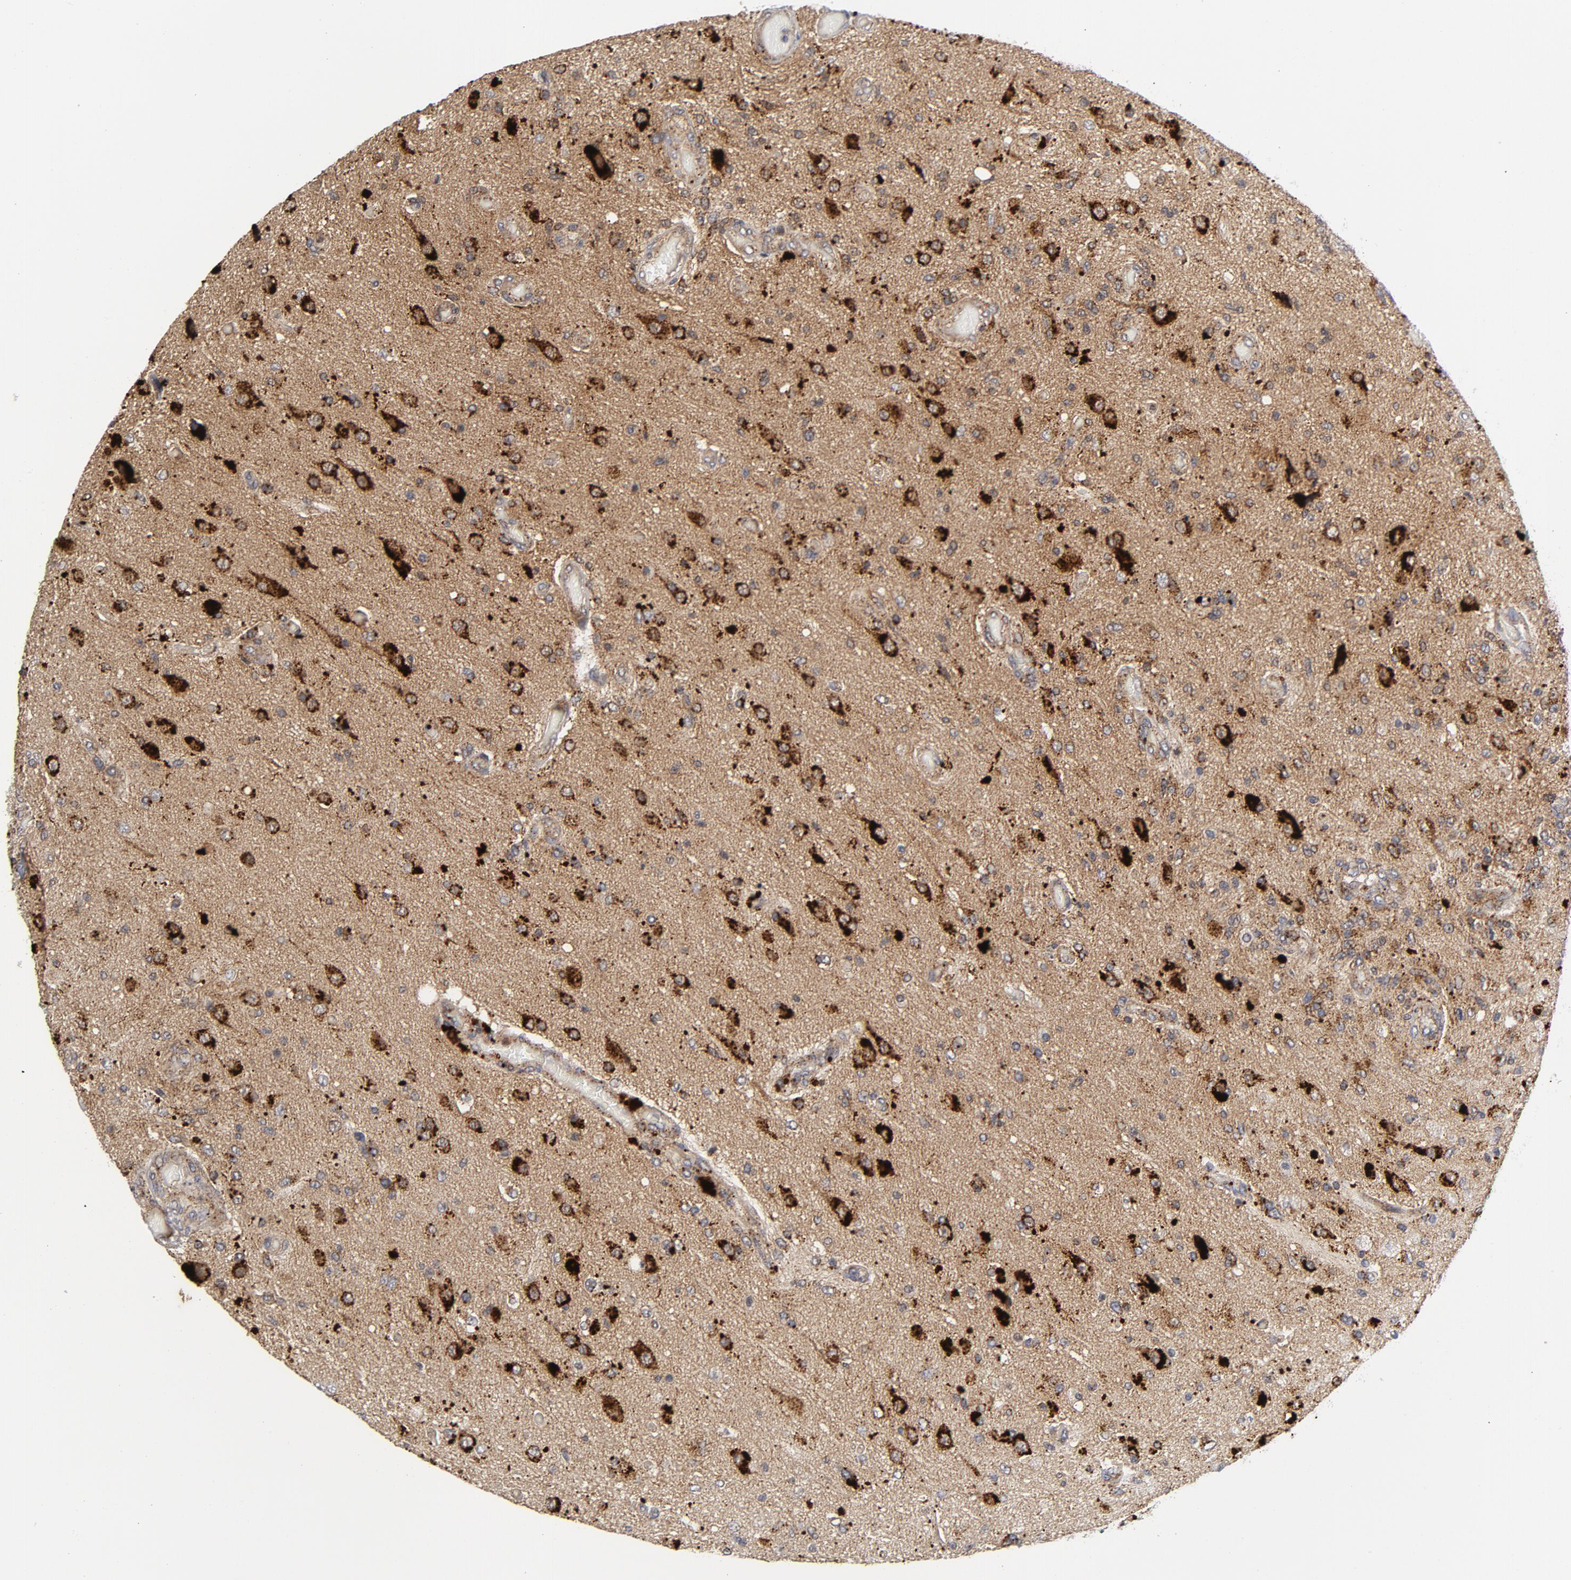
{"staining": {"intensity": "strong", "quantity": "25%-75%", "location": "cytoplasmic/membranous"}, "tissue": "glioma", "cell_type": "Tumor cells", "image_type": "cancer", "snomed": [{"axis": "morphology", "description": "Normal tissue, NOS"}, {"axis": "morphology", "description": "Glioma, malignant, High grade"}, {"axis": "topography", "description": "Cerebral cortex"}], "caption": "The micrograph demonstrates immunohistochemical staining of malignant glioma (high-grade). There is strong cytoplasmic/membranous expression is appreciated in approximately 25%-75% of tumor cells.", "gene": "AKT2", "patient": {"sex": "male", "age": 77}}